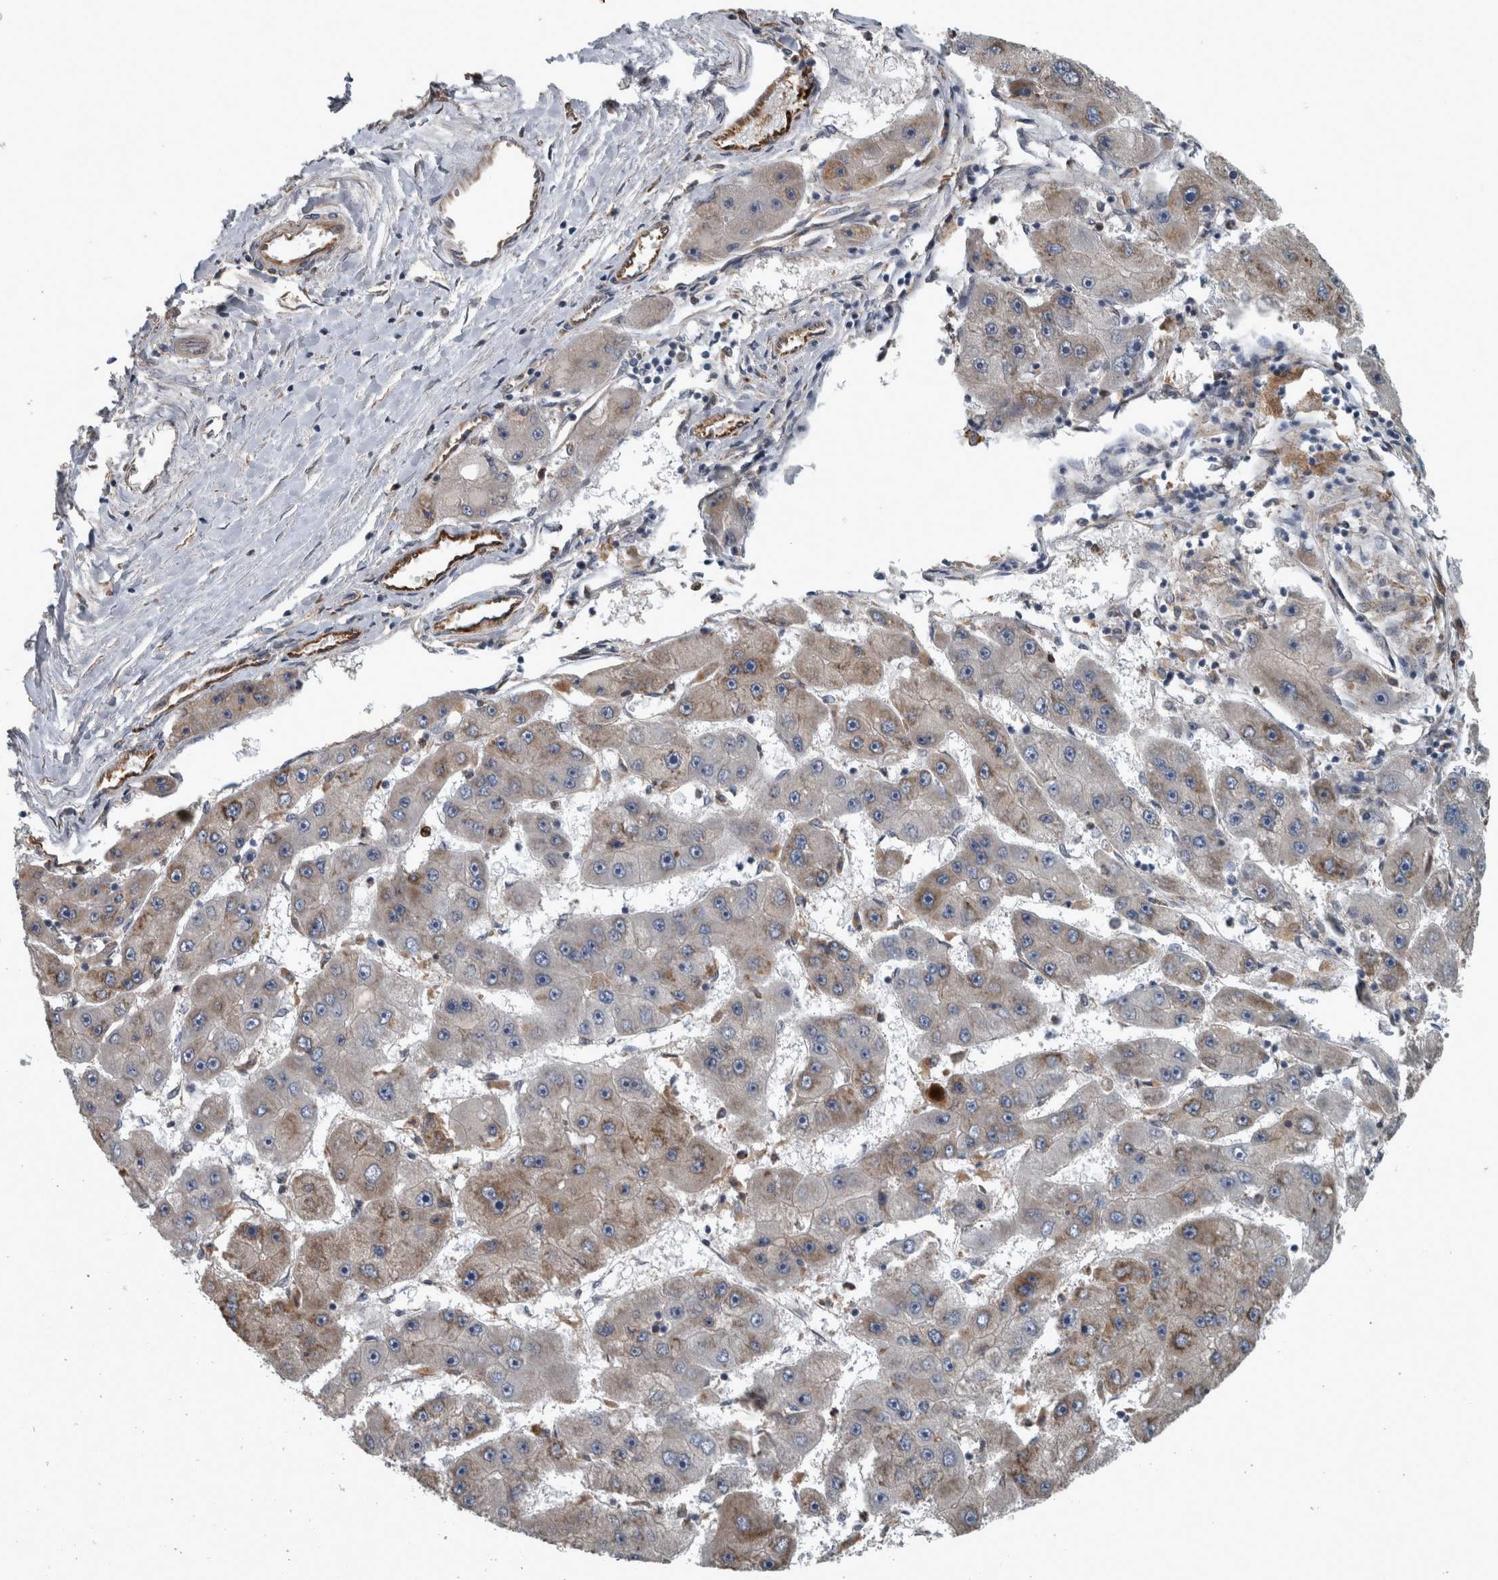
{"staining": {"intensity": "weak", "quantity": "<25%", "location": "cytoplasmic/membranous"}, "tissue": "liver cancer", "cell_type": "Tumor cells", "image_type": "cancer", "snomed": [{"axis": "morphology", "description": "Carcinoma, Hepatocellular, NOS"}, {"axis": "topography", "description": "Liver"}], "caption": "There is no significant positivity in tumor cells of hepatocellular carcinoma (liver). (DAB (3,3'-diaminobenzidine) immunohistochemistry (IHC), high magnification).", "gene": "EXOC8", "patient": {"sex": "male", "age": 70}}